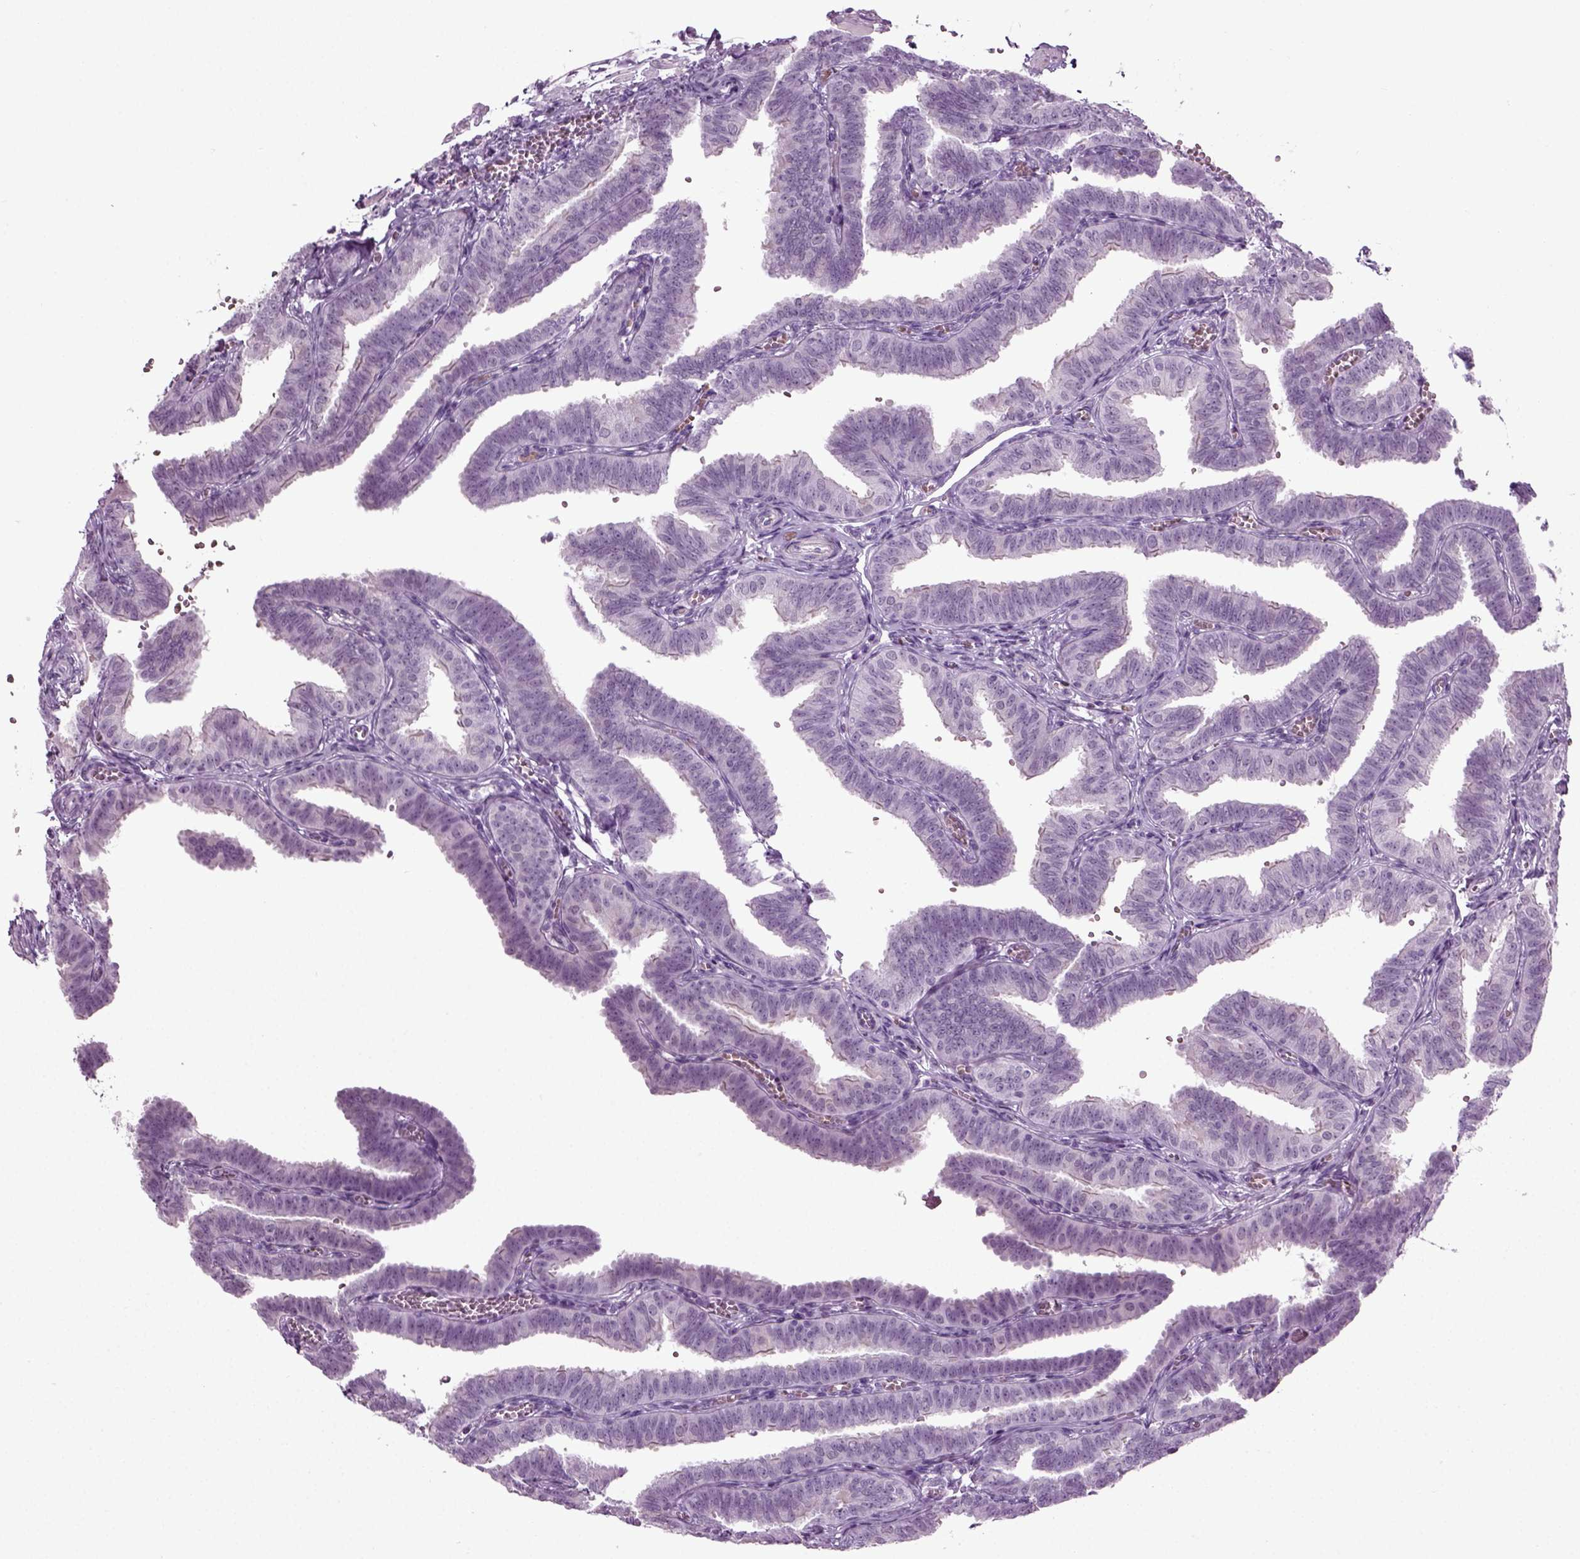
{"staining": {"intensity": "negative", "quantity": "none", "location": "none"}, "tissue": "fallopian tube", "cell_type": "Glandular cells", "image_type": "normal", "snomed": [{"axis": "morphology", "description": "Normal tissue, NOS"}, {"axis": "topography", "description": "Fallopian tube"}], "caption": "Human fallopian tube stained for a protein using immunohistochemistry displays no expression in glandular cells.", "gene": "ZC2HC1C", "patient": {"sex": "female", "age": 25}}